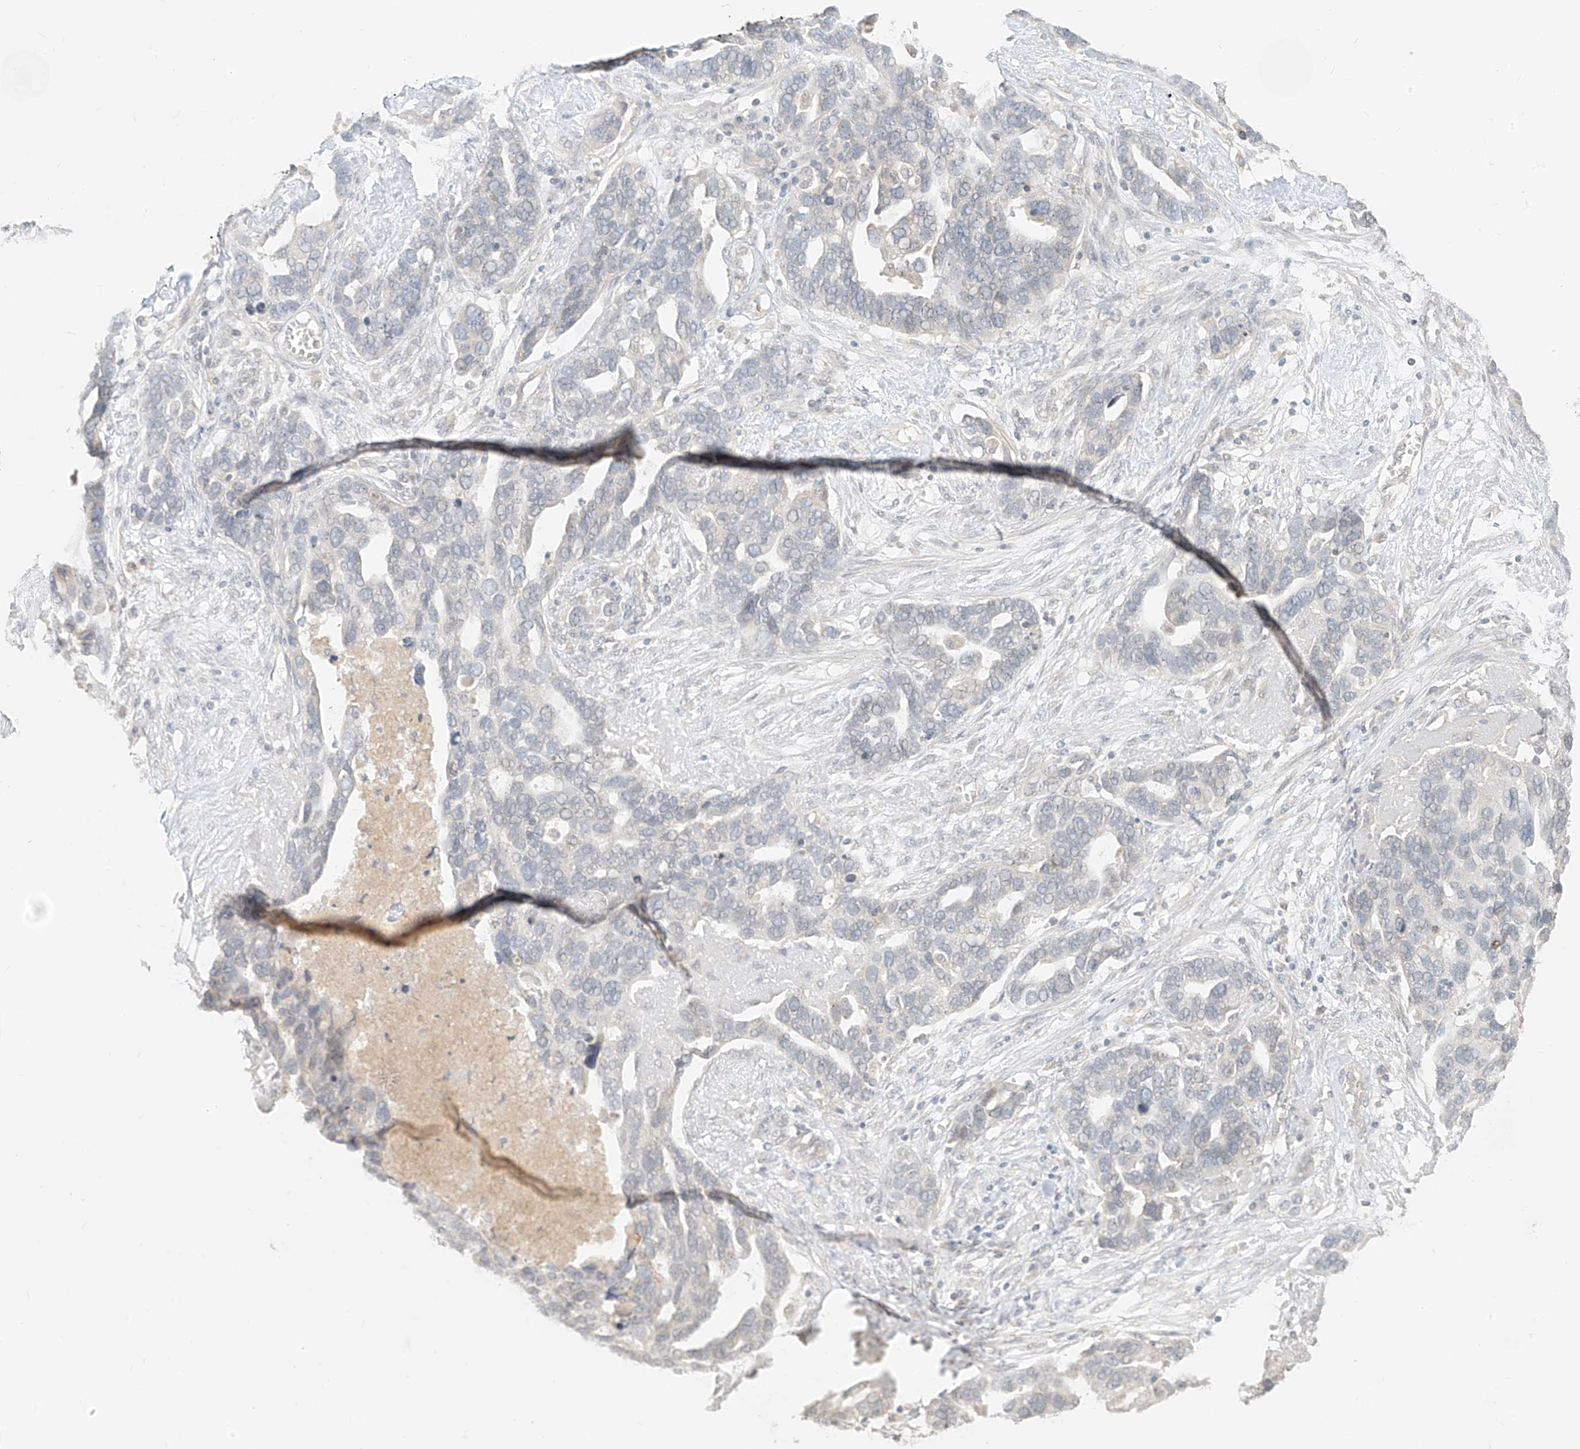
{"staining": {"intensity": "negative", "quantity": "none", "location": "none"}, "tissue": "ovarian cancer", "cell_type": "Tumor cells", "image_type": "cancer", "snomed": [{"axis": "morphology", "description": "Cystadenocarcinoma, serous, NOS"}, {"axis": "topography", "description": "Ovary"}], "caption": "Tumor cells are negative for brown protein staining in ovarian cancer (serous cystadenocarcinoma).", "gene": "LIPT1", "patient": {"sex": "female", "age": 54}}